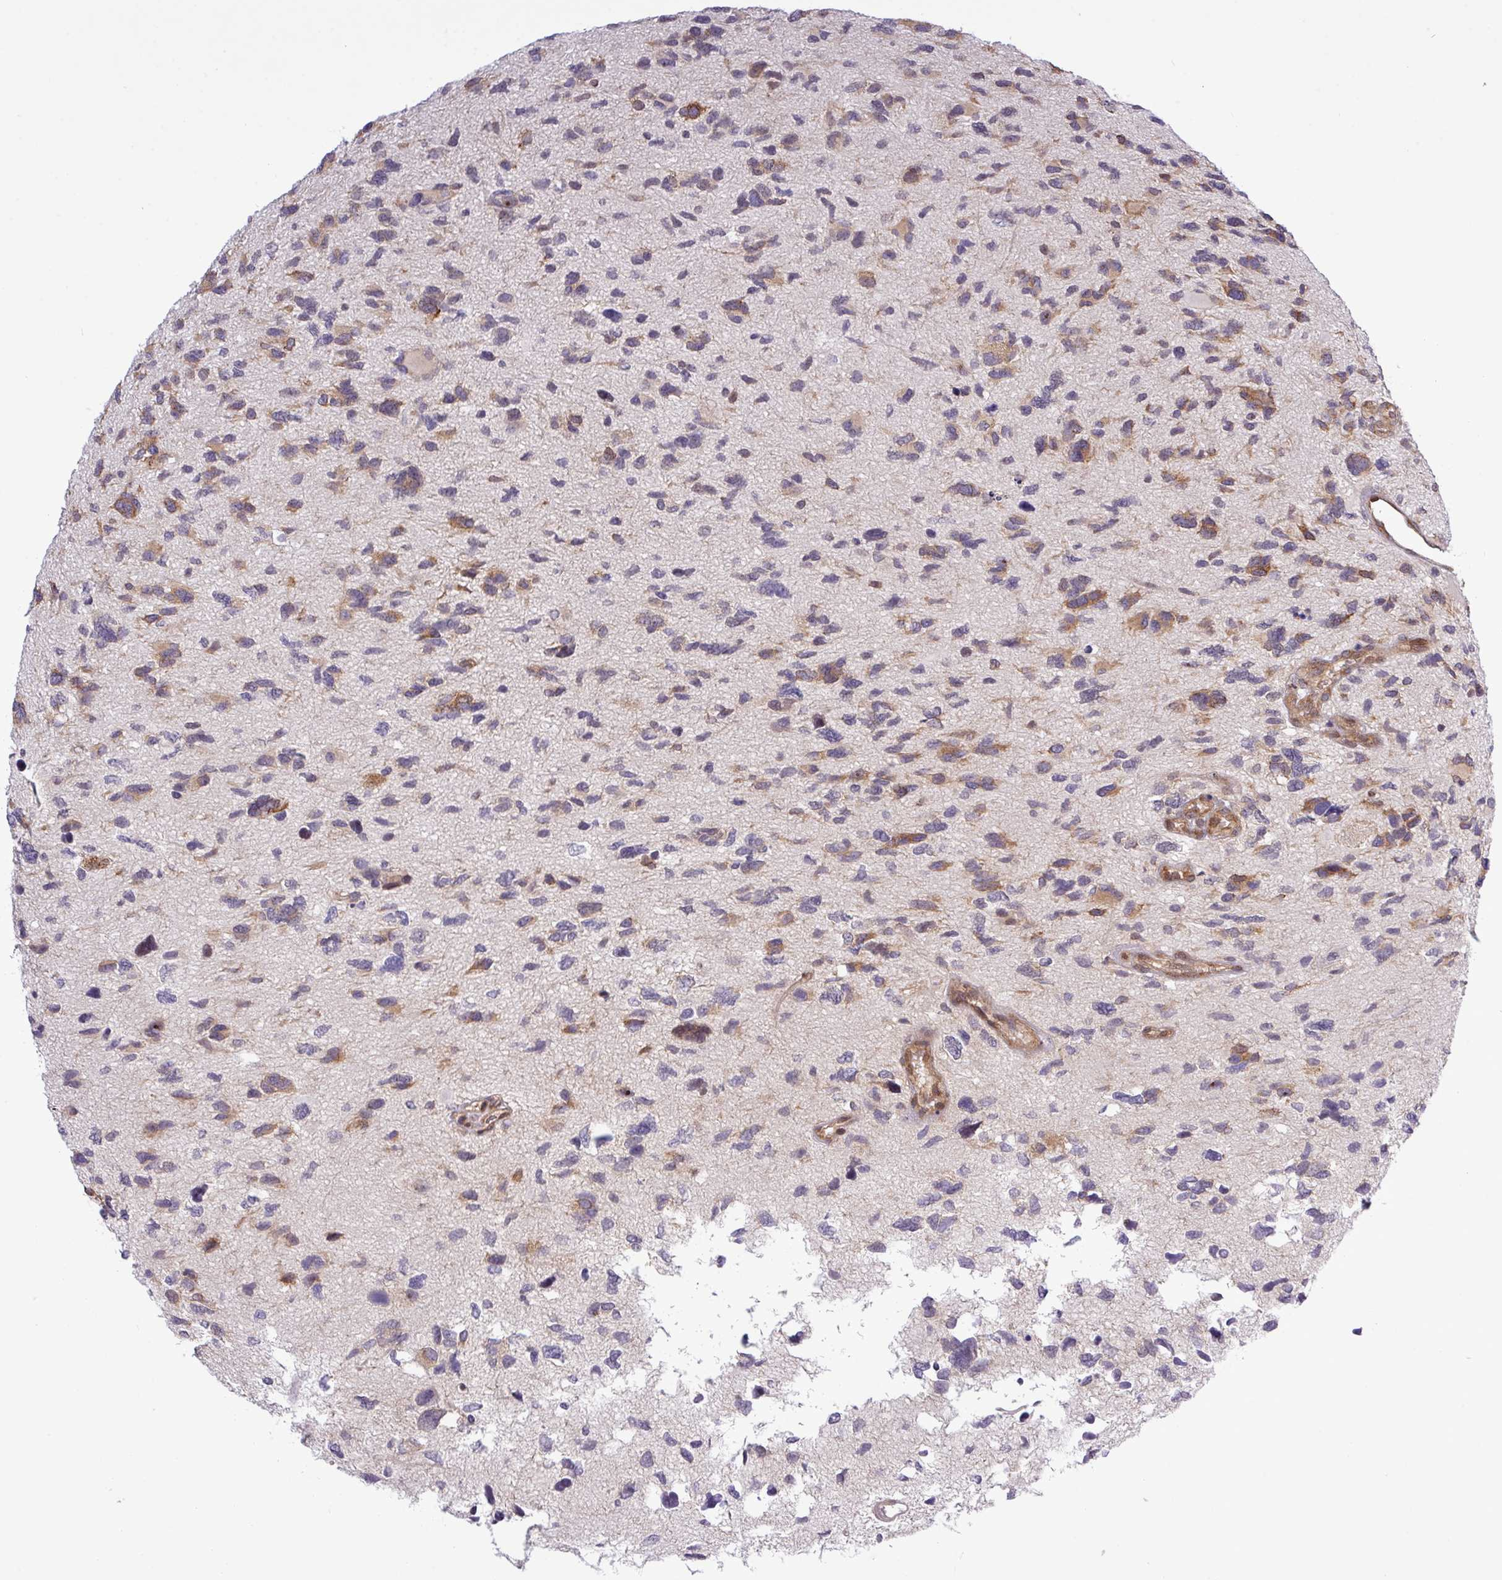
{"staining": {"intensity": "moderate", "quantity": "25%-75%", "location": "cytoplasmic/membranous"}, "tissue": "glioma", "cell_type": "Tumor cells", "image_type": "cancer", "snomed": [{"axis": "morphology", "description": "Glioma, malignant, High grade"}, {"axis": "topography", "description": "Brain"}], "caption": "Human glioma stained with a protein marker demonstrates moderate staining in tumor cells.", "gene": "FAM222B", "patient": {"sex": "female", "age": 11}}